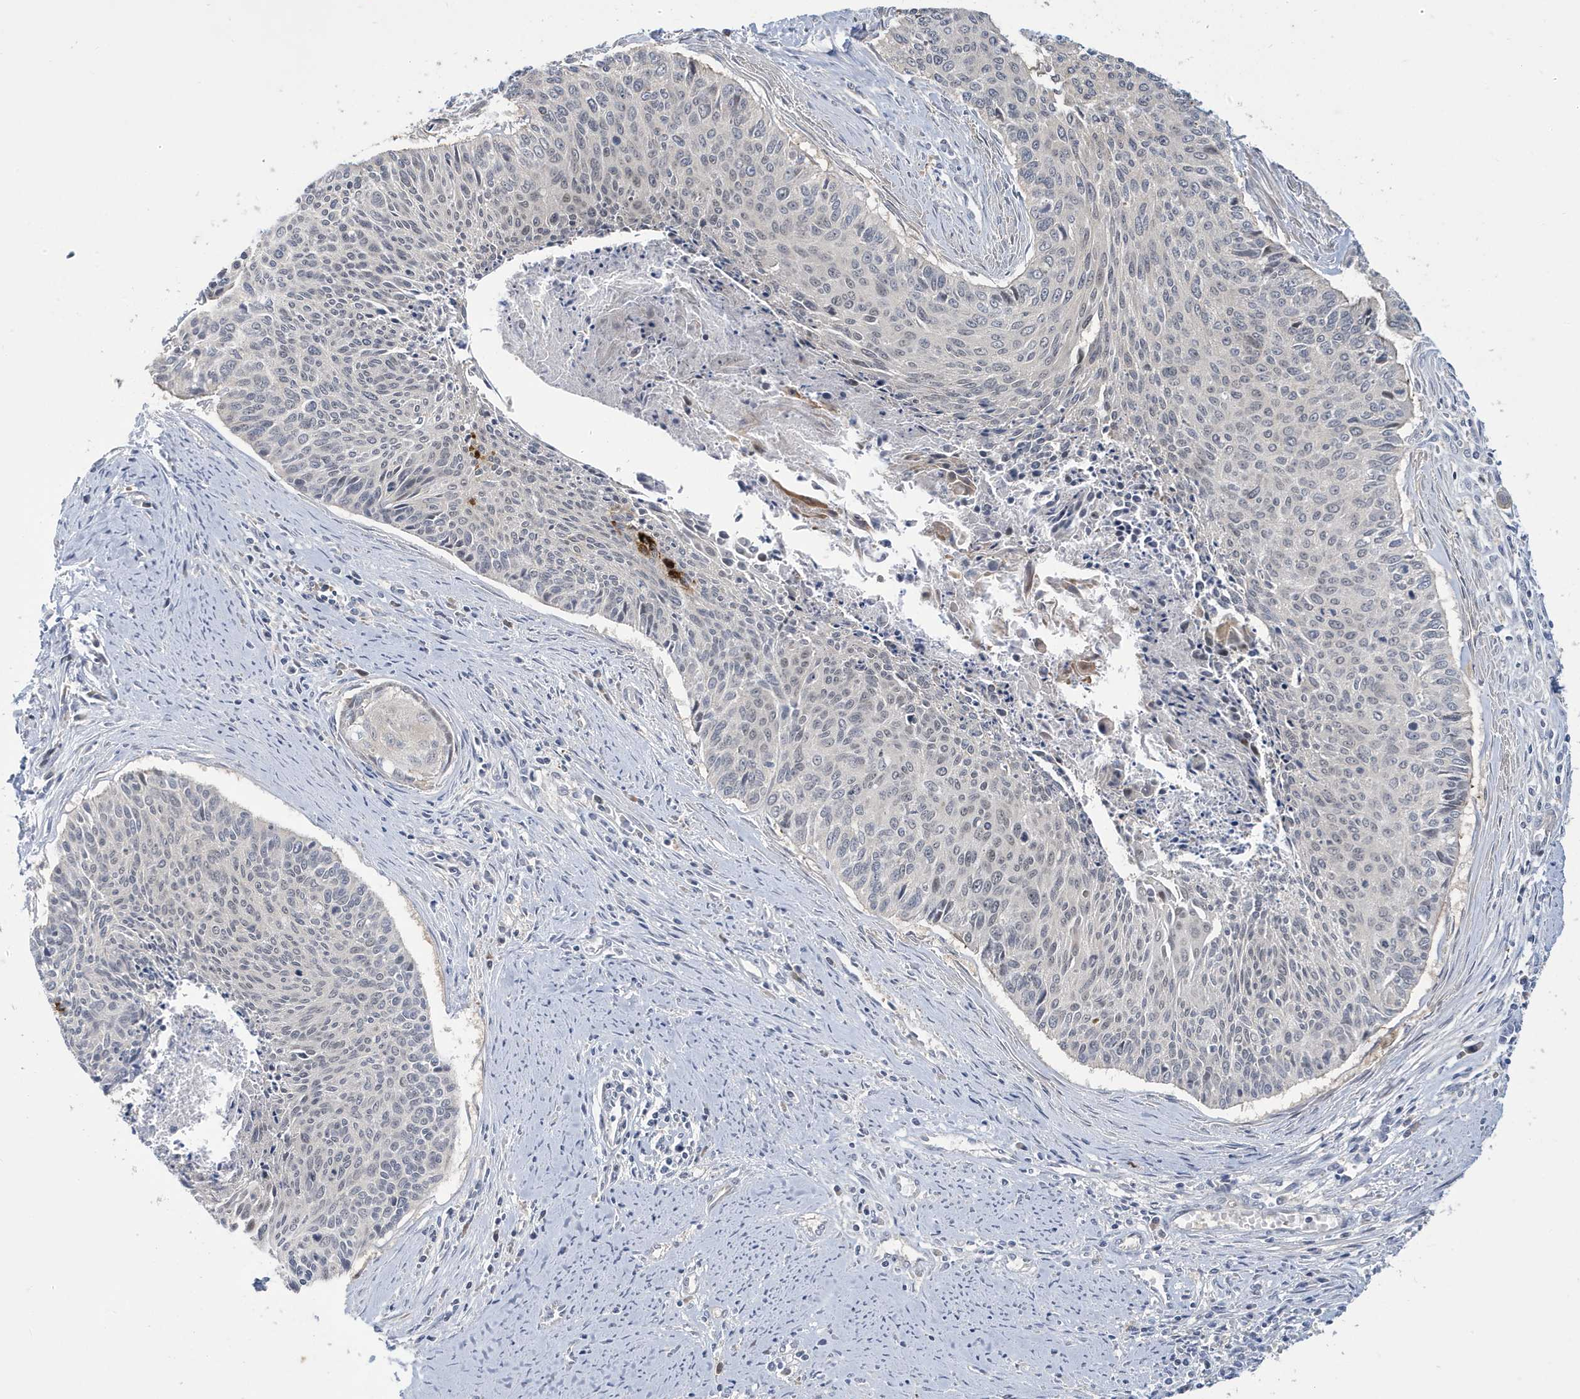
{"staining": {"intensity": "negative", "quantity": "none", "location": "none"}, "tissue": "cervical cancer", "cell_type": "Tumor cells", "image_type": "cancer", "snomed": [{"axis": "morphology", "description": "Squamous cell carcinoma, NOS"}, {"axis": "topography", "description": "Cervix"}], "caption": "This is an immunohistochemistry (IHC) micrograph of cervical cancer. There is no expression in tumor cells.", "gene": "ZNF654", "patient": {"sex": "female", "age": 55}}